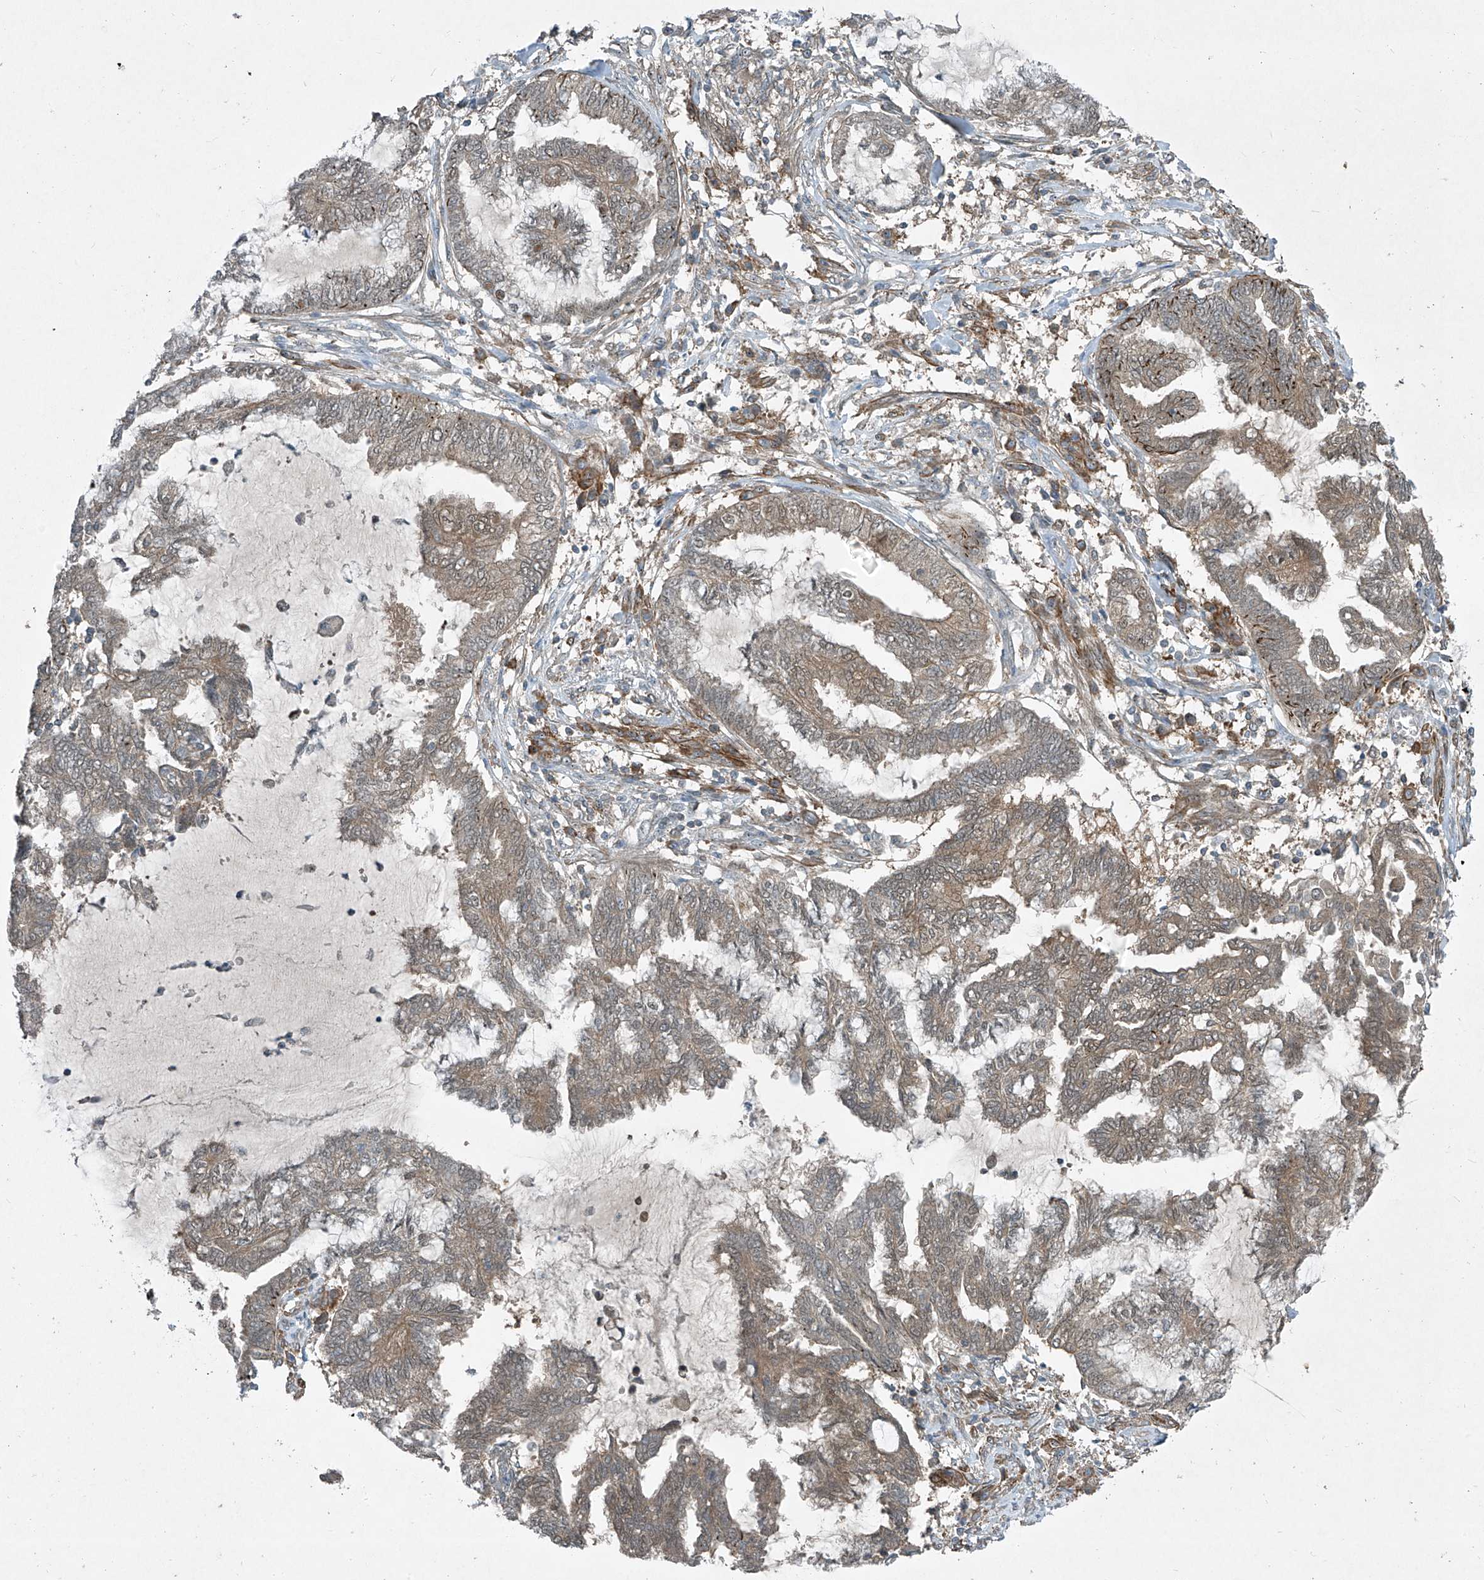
{"staining": {"intensity": "weak", "quantity": ">75%", "location": "cytoplasmic/membranous"}, "tissue": "endometrial cancer", "cell_type": "Tumor cells", "image_type": "cancer", "snomed": [{"axis": "morphology", "description": "Adenocarcinoma, NOS"}, {"axis": "topography", "description": "Endometrium"}], "caption": "This histopathology image exhibits immunohistochemistry (IHC) staining of endometrial cancer, with low weak cytoplasmic/membranous positivity in approximately >75% of tumor cells.", "gene": "PPCS", "patient": {"sex": "female", "age": 86}}